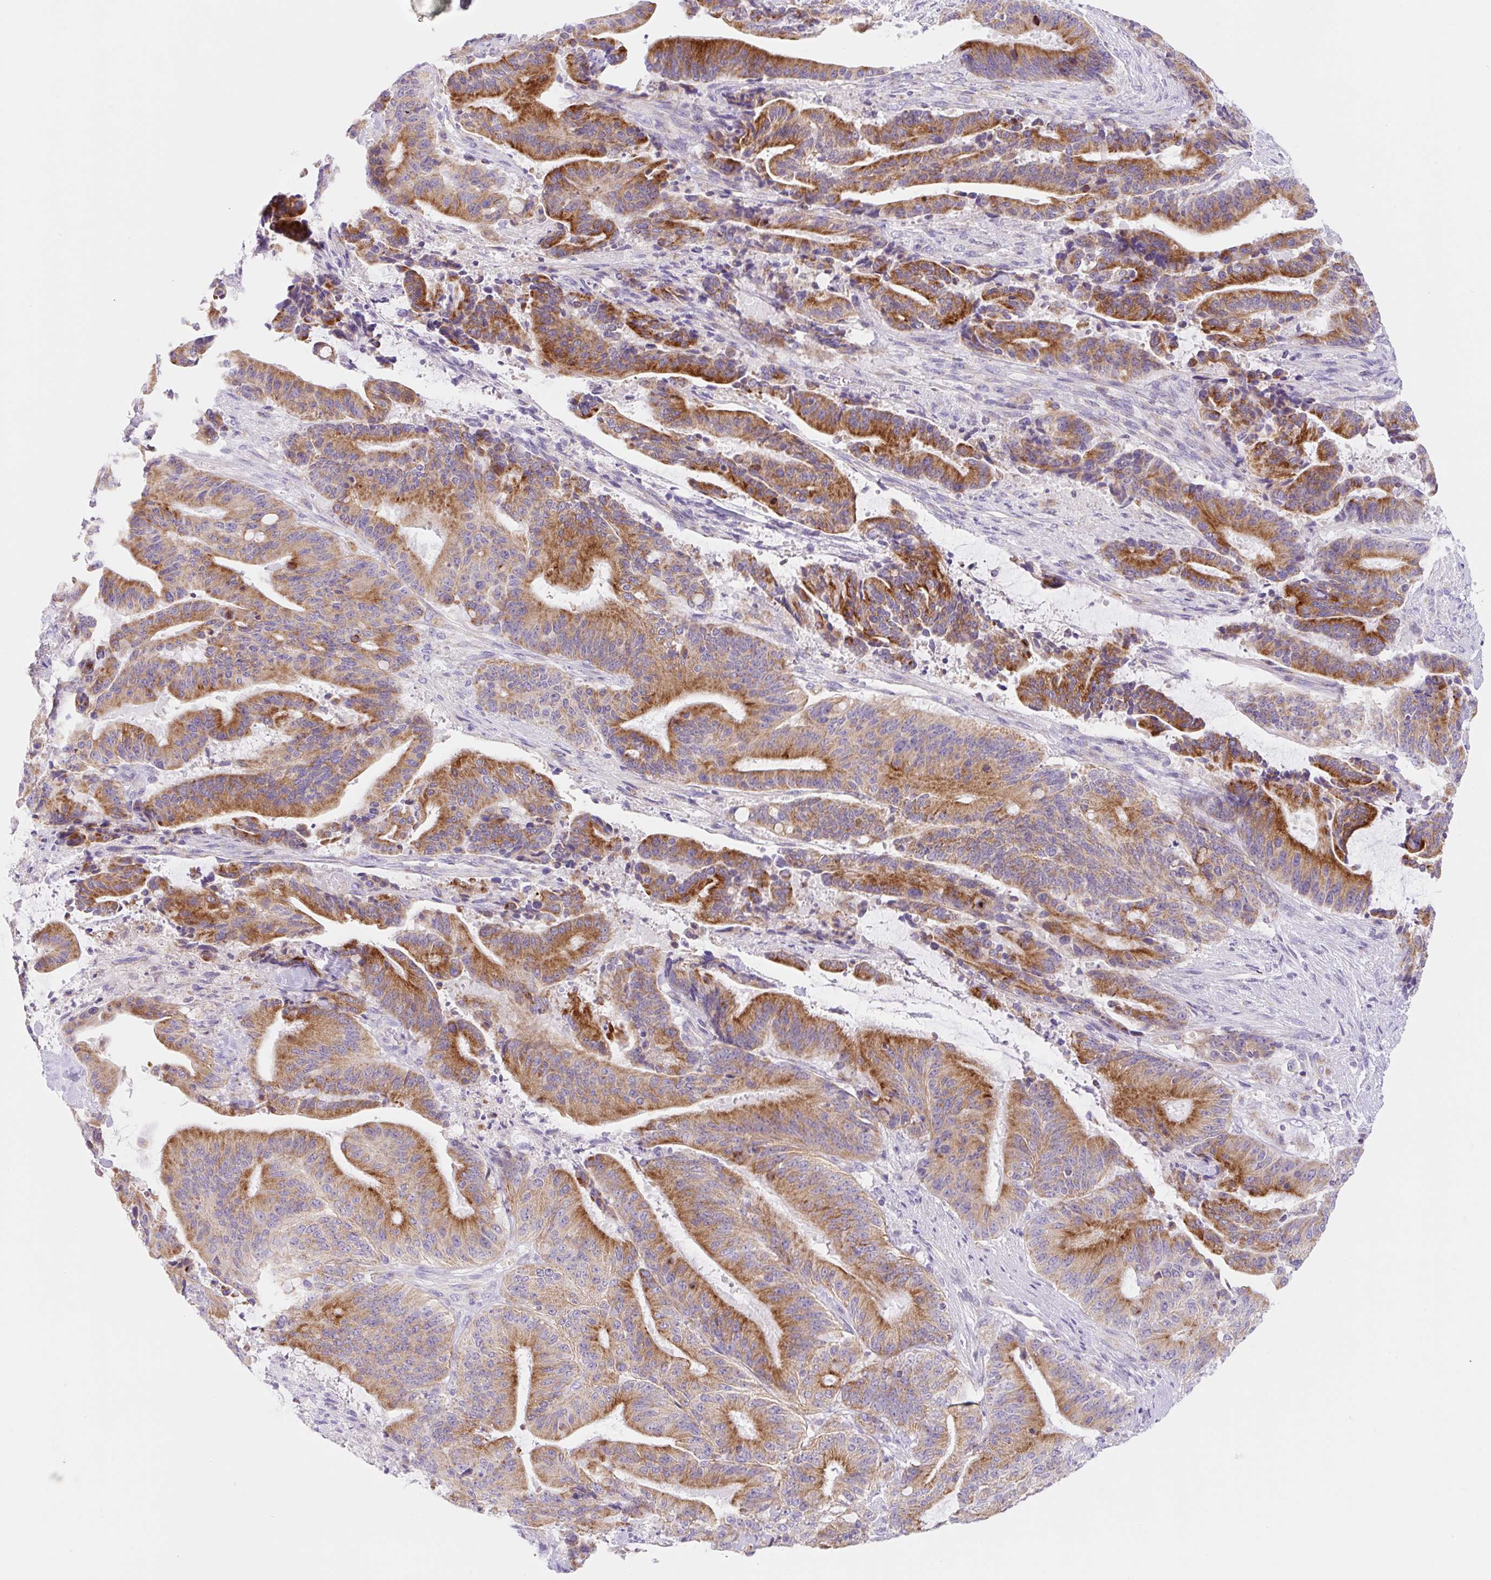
{"staining": {"intensity": "strong", "quantity": ">75%", "location": "cytoplasmic/membranous"}, "tissue": "liver cancer", "cell_type": "Tumor cells", "image_type": "cancer", "snomed": [{"axis": "morphology", "description": "Normal tissue, NOS"}, {"axis": "morphology", "description": "Cholangiocarcinoma"}, {"axis": "topography", "description": "Liver"}, {"axis": "topography", "description": "Peripheral nerve tissue"}], "caption": "Protein staining of cholangiocarcinoma (liver) tissue exhibits strong cytoplasmic/membranous staining in approximately >75% of tumor cells.", "gene": "FOCAD", "patient": {"sex": "female", "age": 73}}